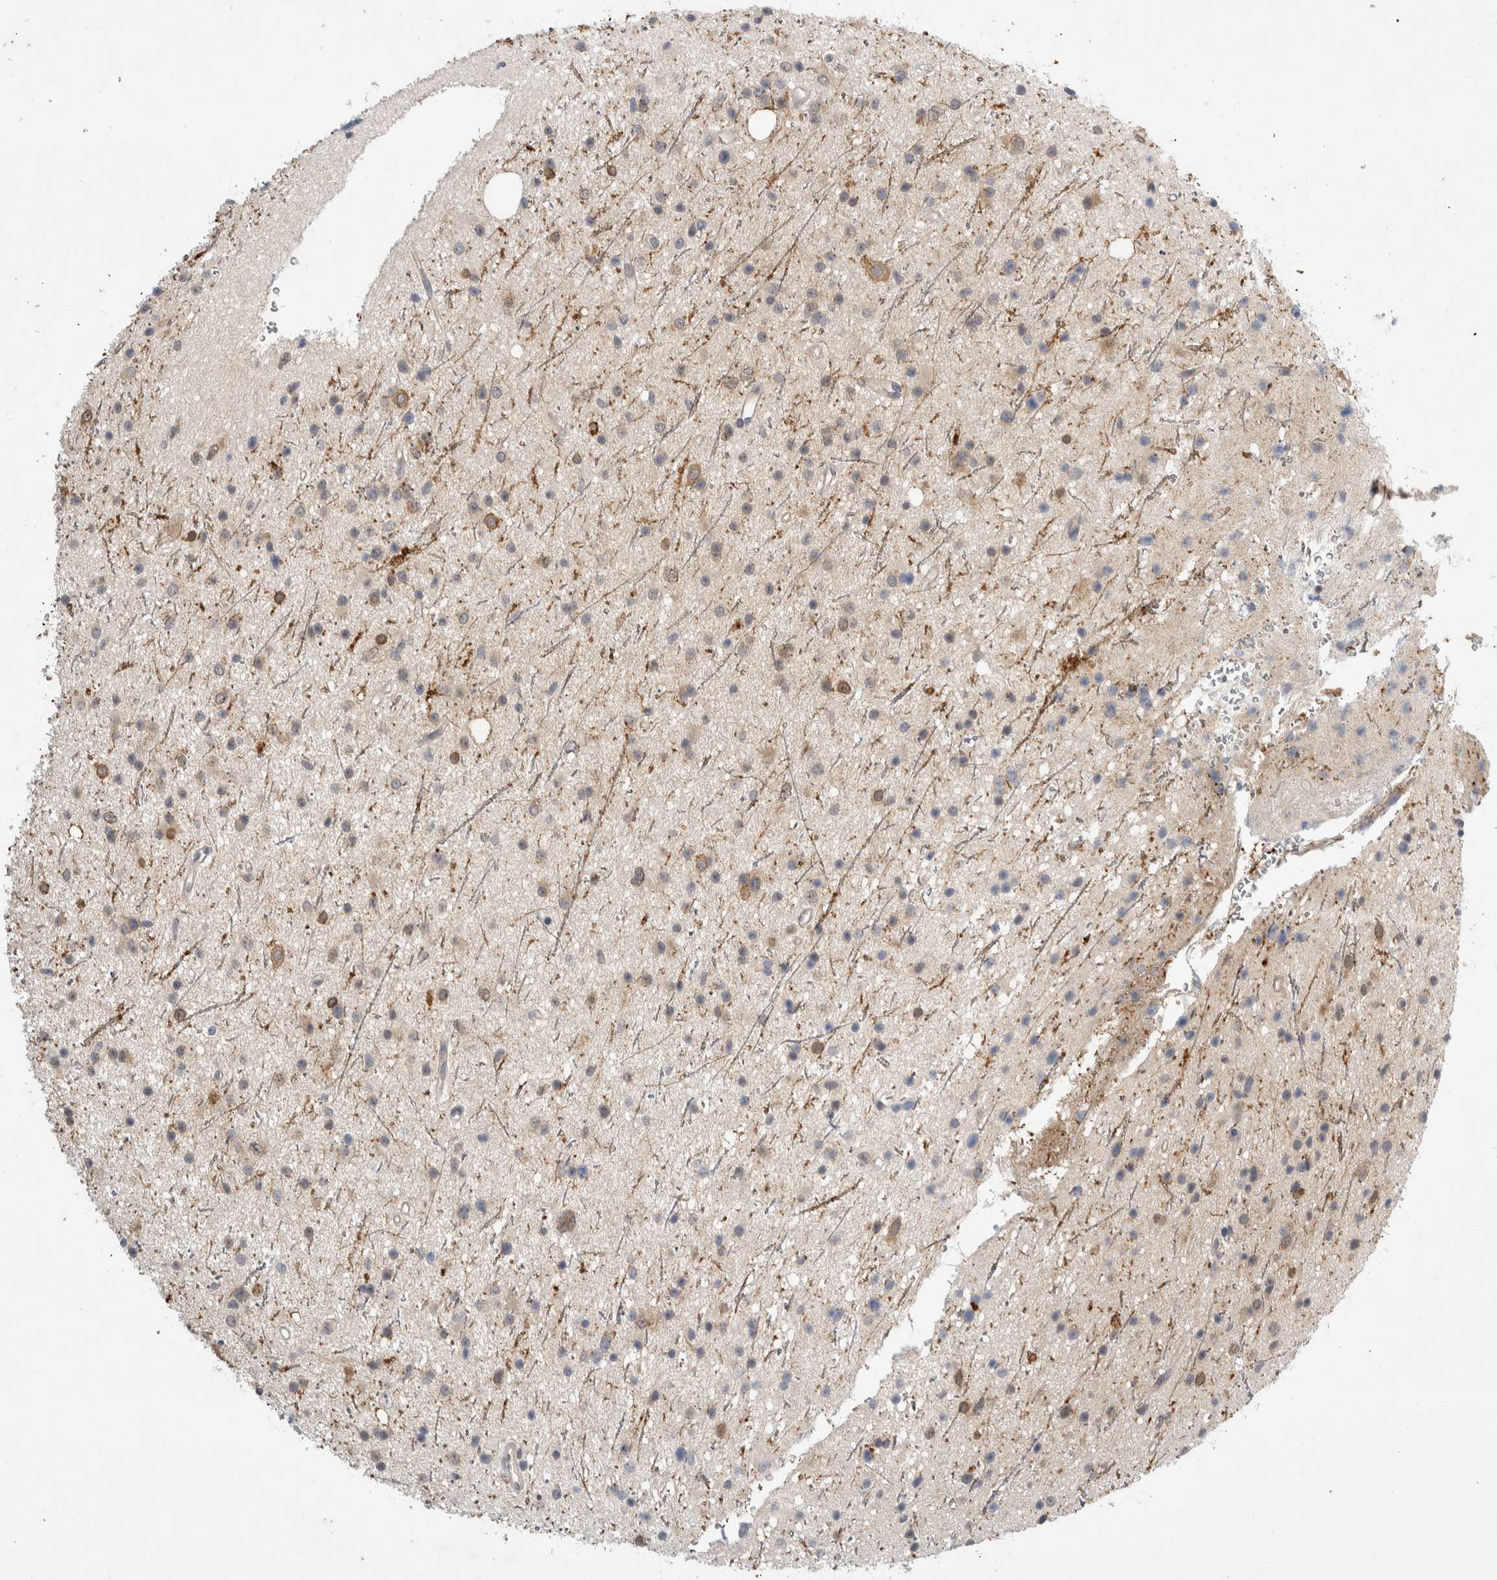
{"staining": {"intensity": "weak", "quantity": "<25%", "location": "cytoplasmic/membranous"}, "tissue": "glioma", "cell_type": "Tumor cells", "image_type": "cancer", "snomed": [{"axis": "morphology", "description": "Glioma, malignant, Low grade"}, {"axis": "topography", "description": "Cerebral cortex"}], "caption": "Malignant low-grade glioma was stained to show a protein in brown. There is no significant staining in tumor cells. (DAB immunohistochemistry, high magnification).", "gene": "AASDHPPT", "patient": {"sex": "female", "age": 39}}